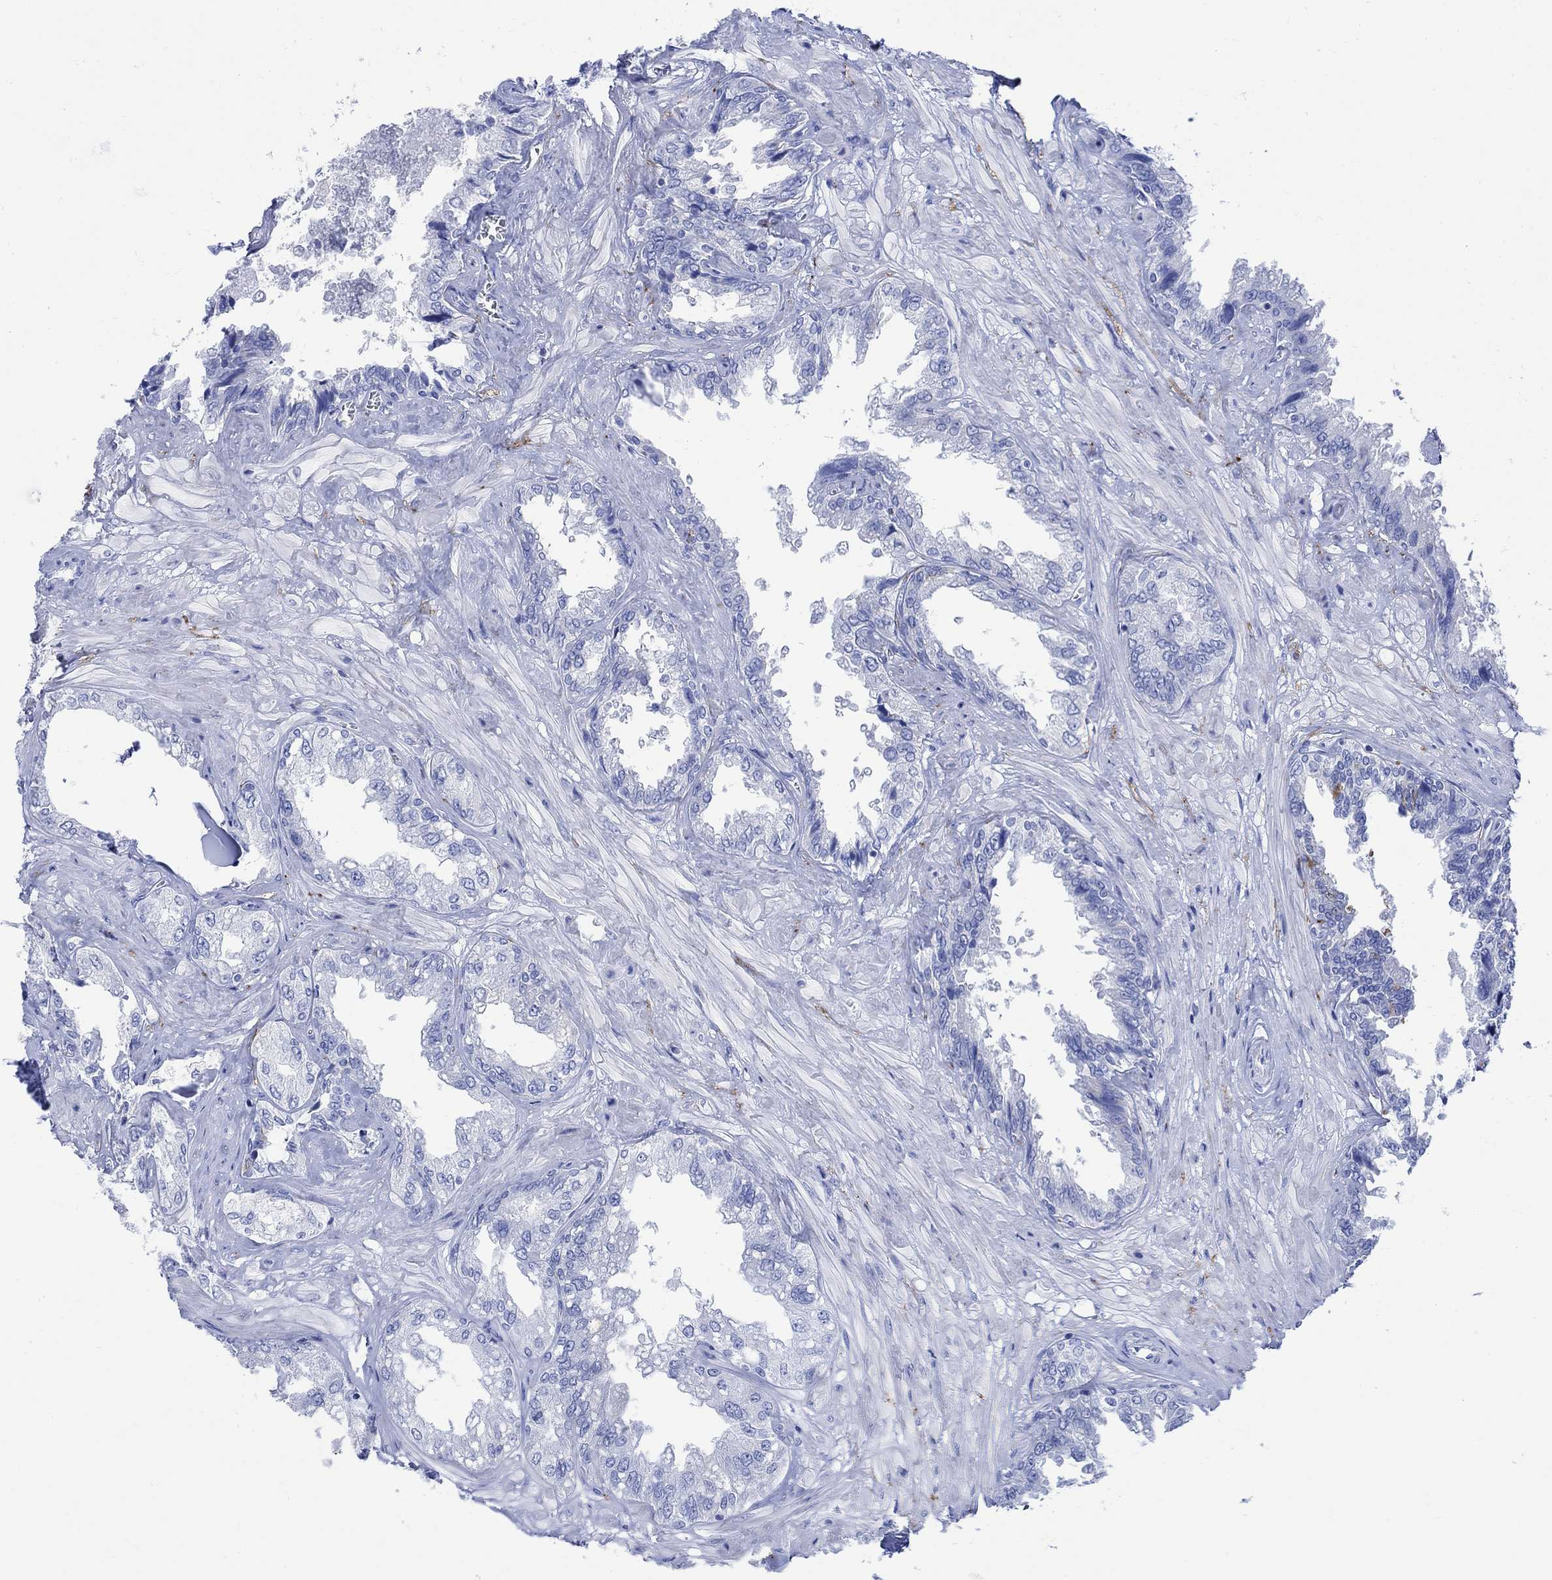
{"staining": {"intensity": "negative", "quantity": "none", "location": "none"}, "tissue": "seminal vesicle", "cell_type": "Glandular cells", "image_type": "normal", "snomed": [{"axis": "morphology", "description": "Normal tissue, NOS"}, {"axis": "topography", "description": "Seminal veicle"}], "caption": "An immunohistochemistry photomicrograph of benign seminal vesicle is shown. There is no staining in glandular cells of seminal vesicle. Nuclei are stained in blue.", "gene": "CPLX1", "patient": {"sex": "male", "age": 67}}